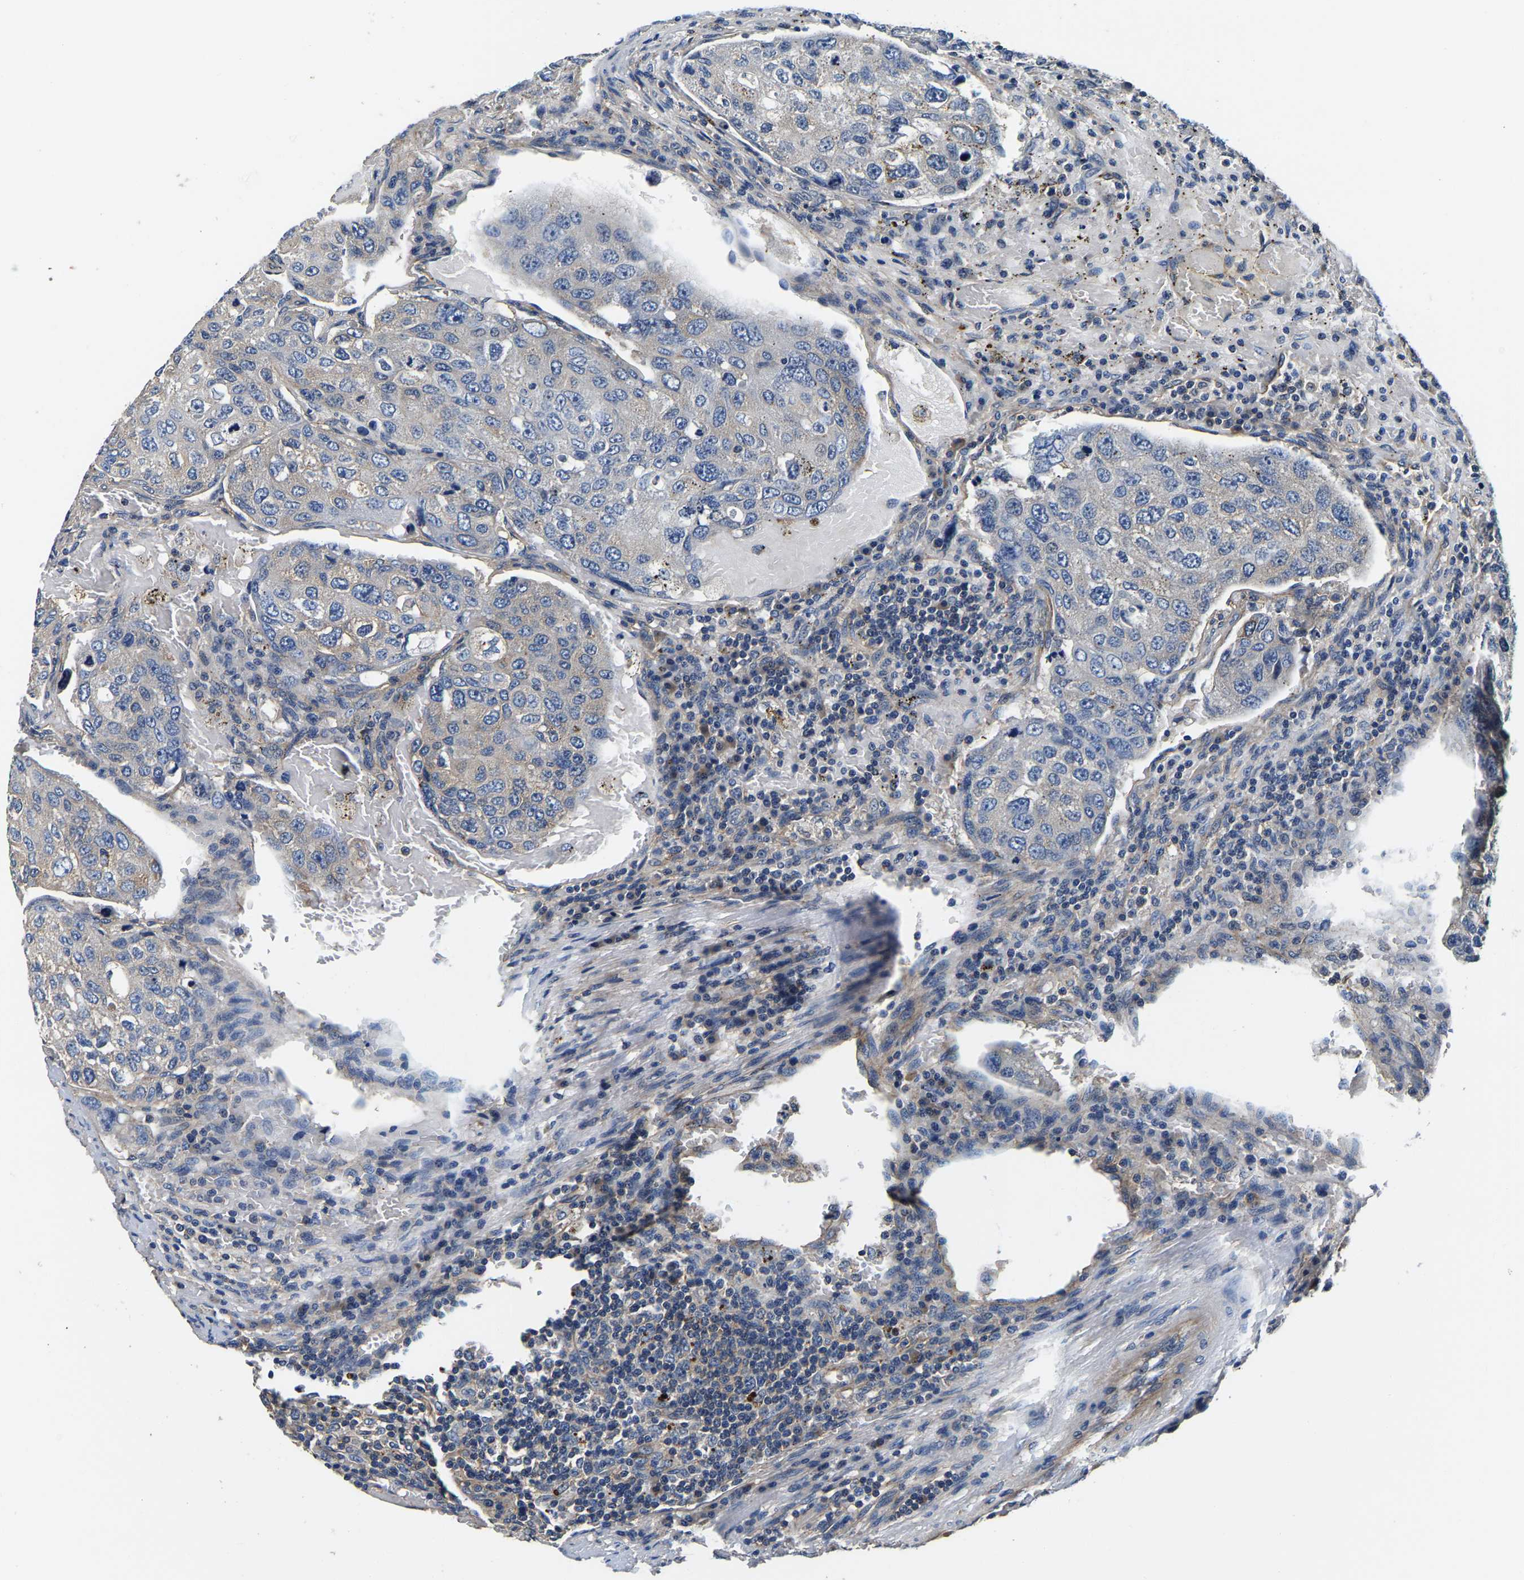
{"staining": {"intensity": "weak", "quantity": "<25%", "location": "cytoplasmic/membranous"}, "tissue": "urothelial cancer", "cell_type": "Tumor cells", "image_type": "cancer", "snomed": [{"axis": "morphology", "description": "Urothelial carcinoma, High grade"}, {"axis": "topography", "description": "Lymph node"}, {"axis": "topography", "description": "Urinary bladder"}], "caption": "Immunohistochemistry (IHC) micrograph of human urothelial cancer stained for a protein (brown), which shows no expression in tumor cells.", "gene": "SH3GLB1", "patient": {"sex": "male", "age": 51}}